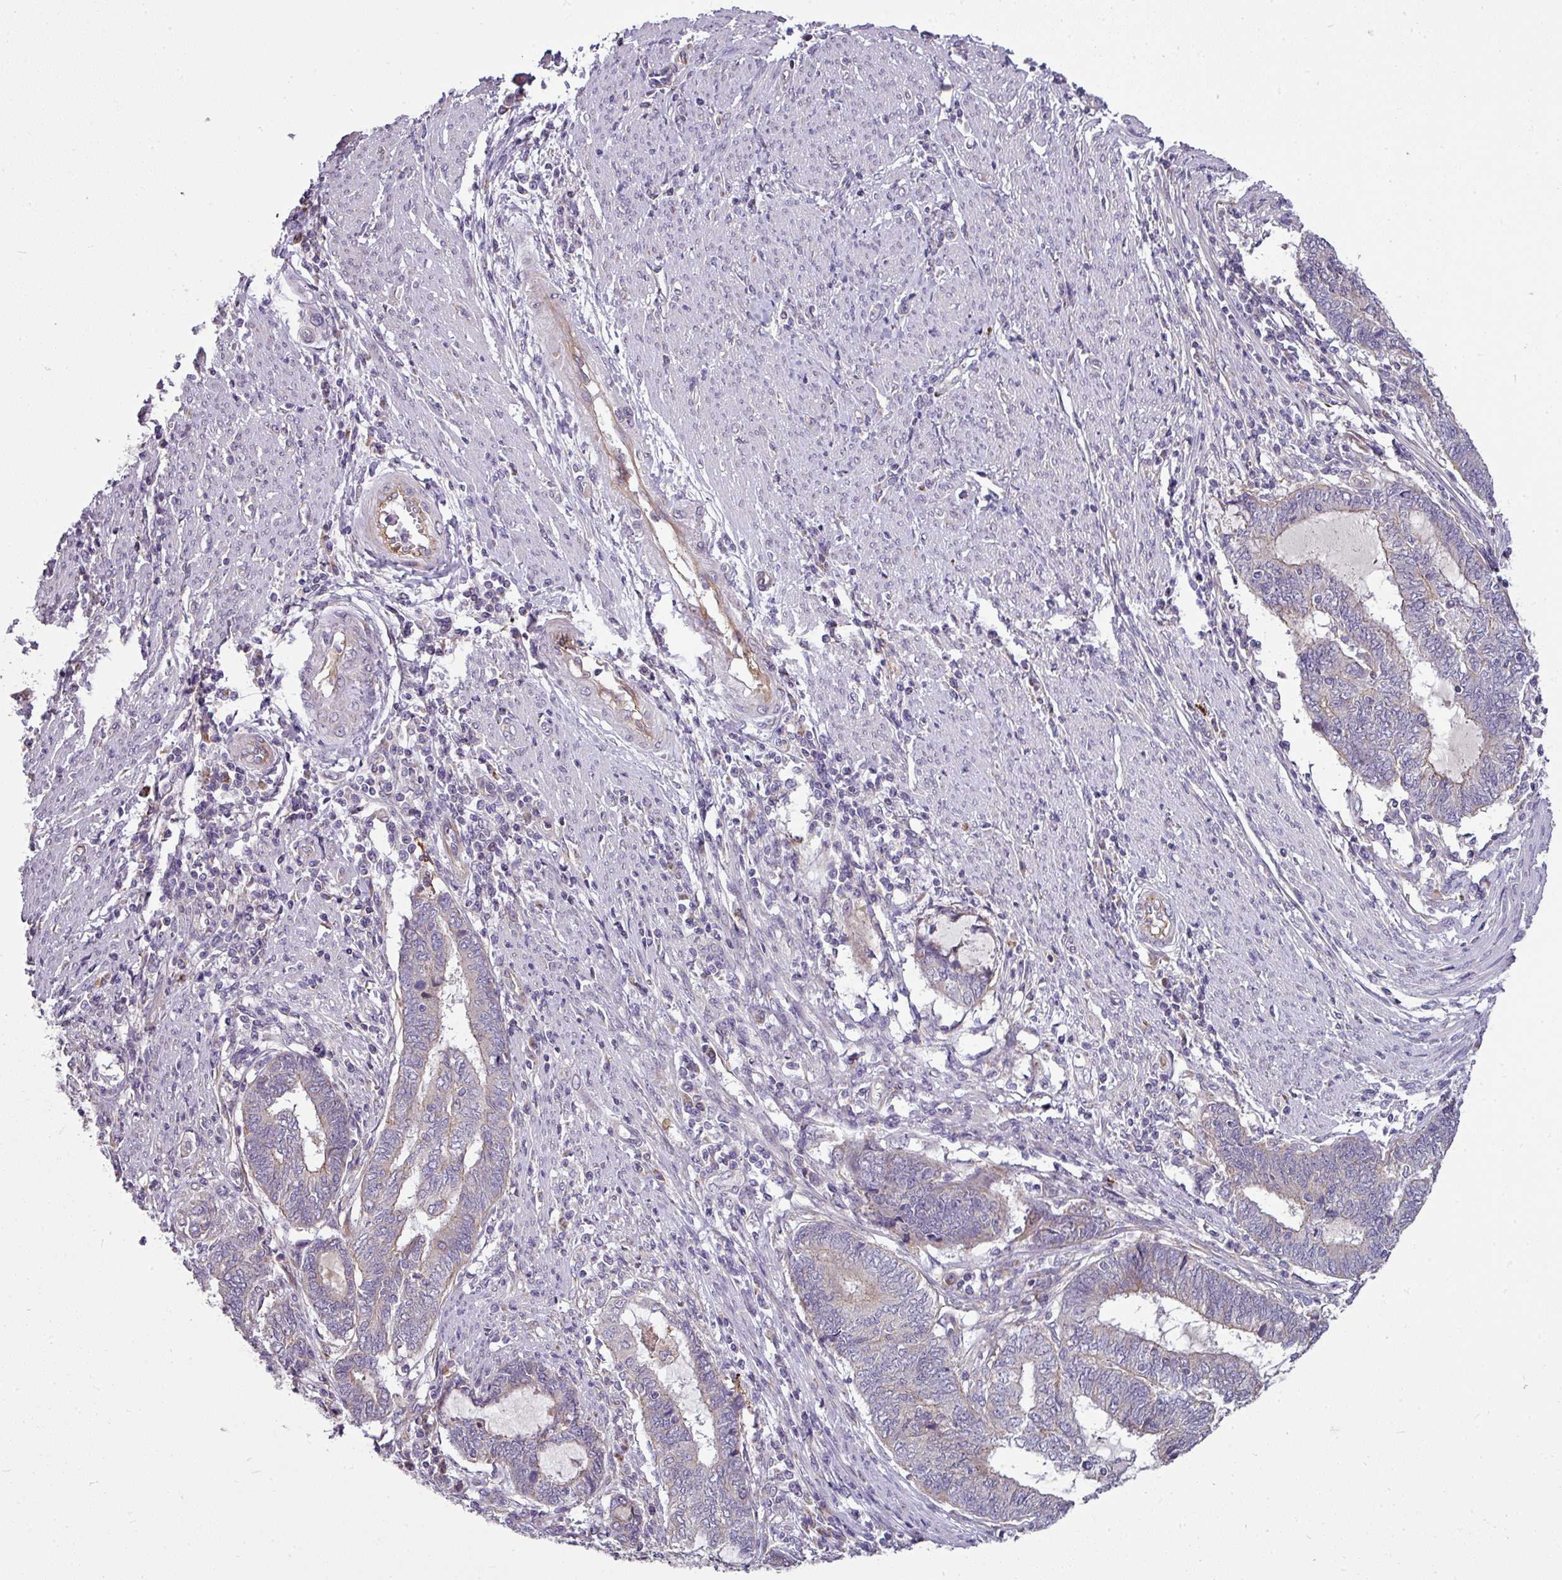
{"staining": {"intensity": "negative", "quantity": "none", "location": "none"}, "tissue": "endometrial cancer", "cell_type": "Tumor cells", "image_type": "cancer", "snomed": [{"axis": "morphology", "description": "Adenocarcinoma, NOS"}, {"axis": "topography", "description": "Uterus"}, {"axis": "topography", "description": "Endometrium"}], "caption": "IHC of endometrial cancer (adenocarcinoma) displays no expression in tumor cells.", "gene": "GAN", "patient": {"sex": "female", "age": 70}}